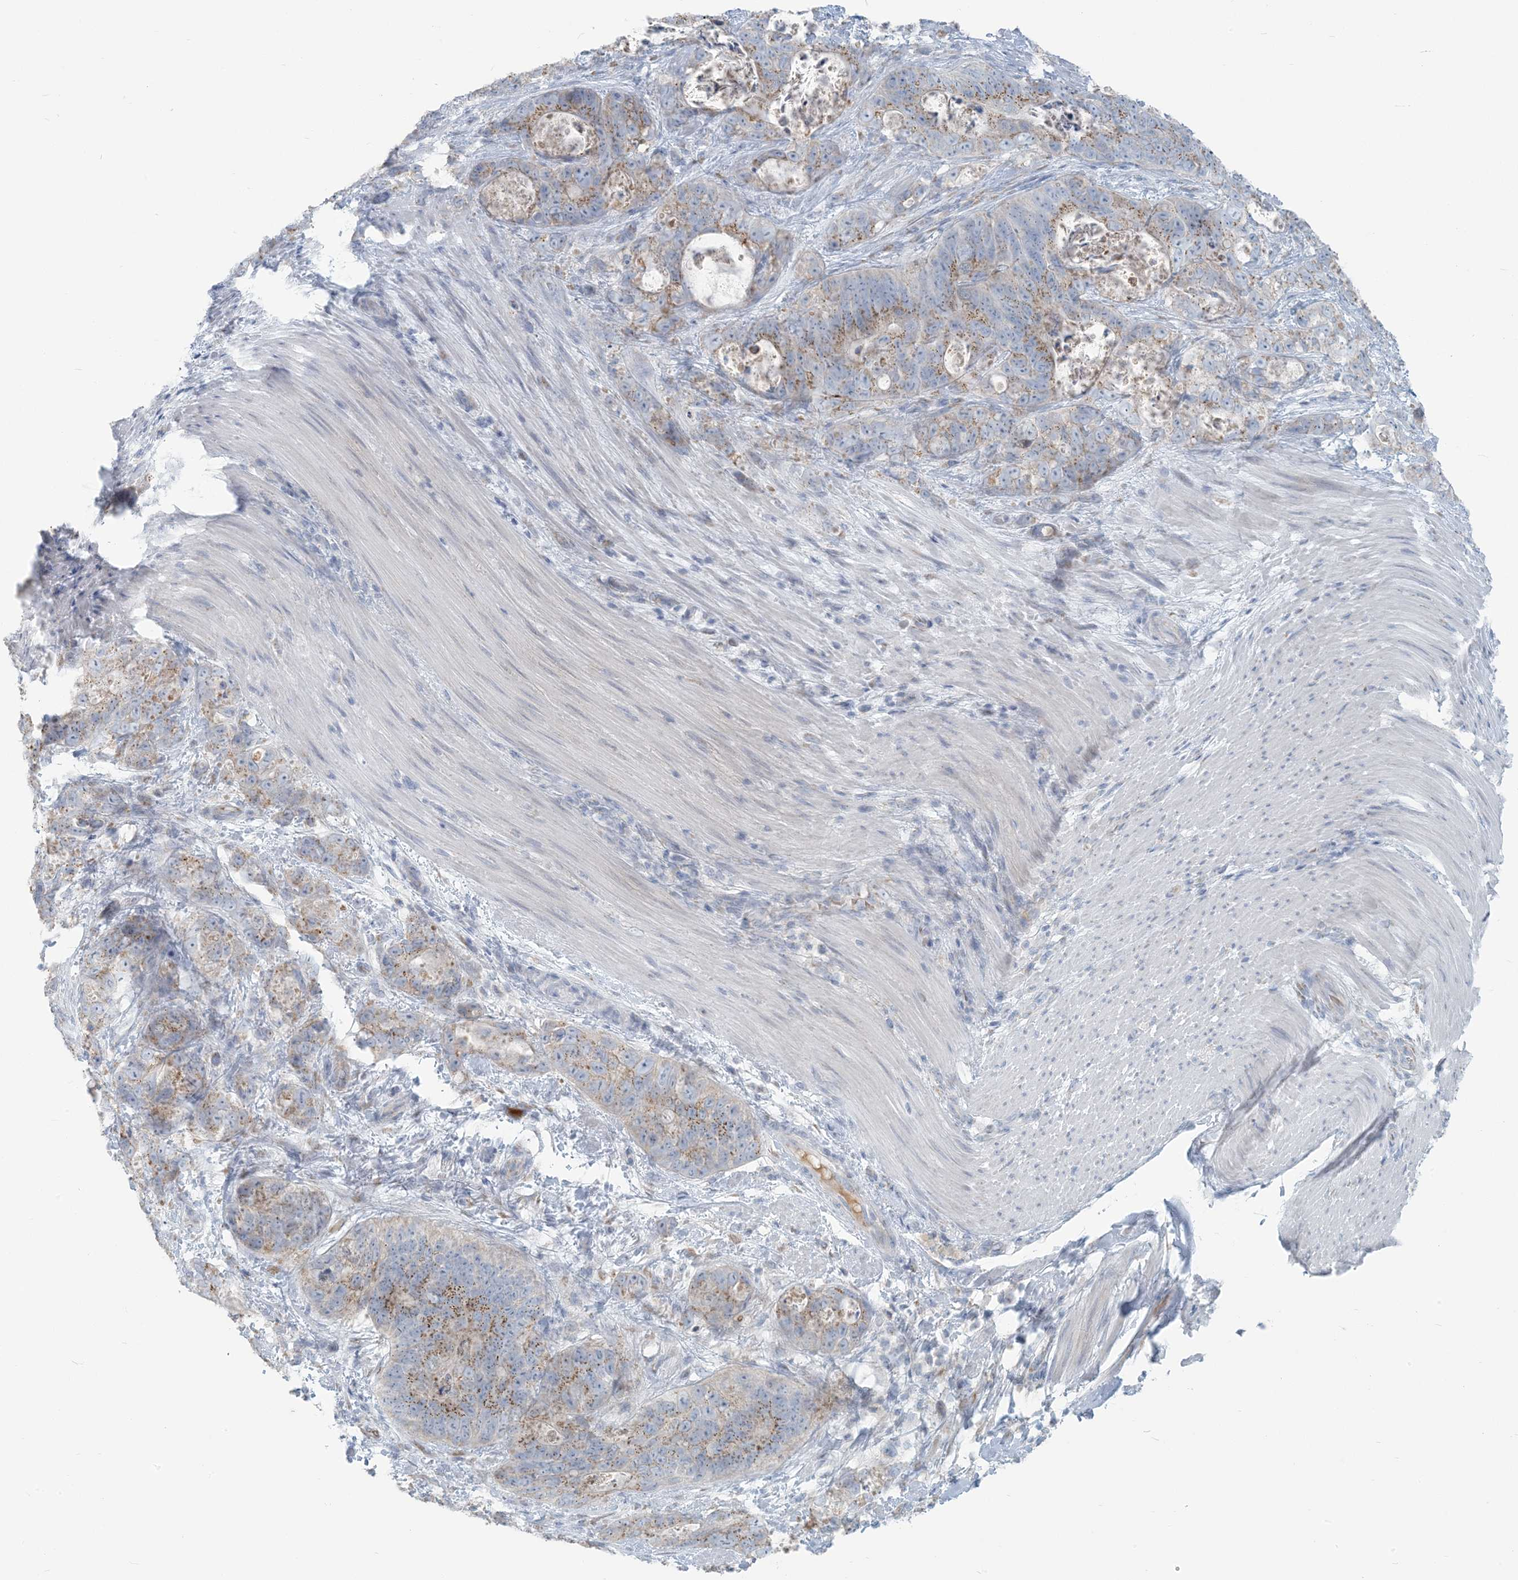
{"staining": {"intensity": "moderate", "quantity": ">75%", "location": "cytoplasmic/membranous"}, "tissue": "stomach cancer", "cell_type": "Tumor cells", "image_type": "cancer", "snomed": [{"axis": "morphology", "description": "Normal tissue, NOS"}, {"axis": "morphology", "description": "Adenocarcinoma, NOS"}, {"axis": "topography", "description": "Stomach"}], "caption": "Human stomach cancer (adenocarcinoma) stained with a protein marker demonstrates moderate staining in tumor cells.", "gene": "SCML1", "patient": {"sex": "female", "age": 89}}